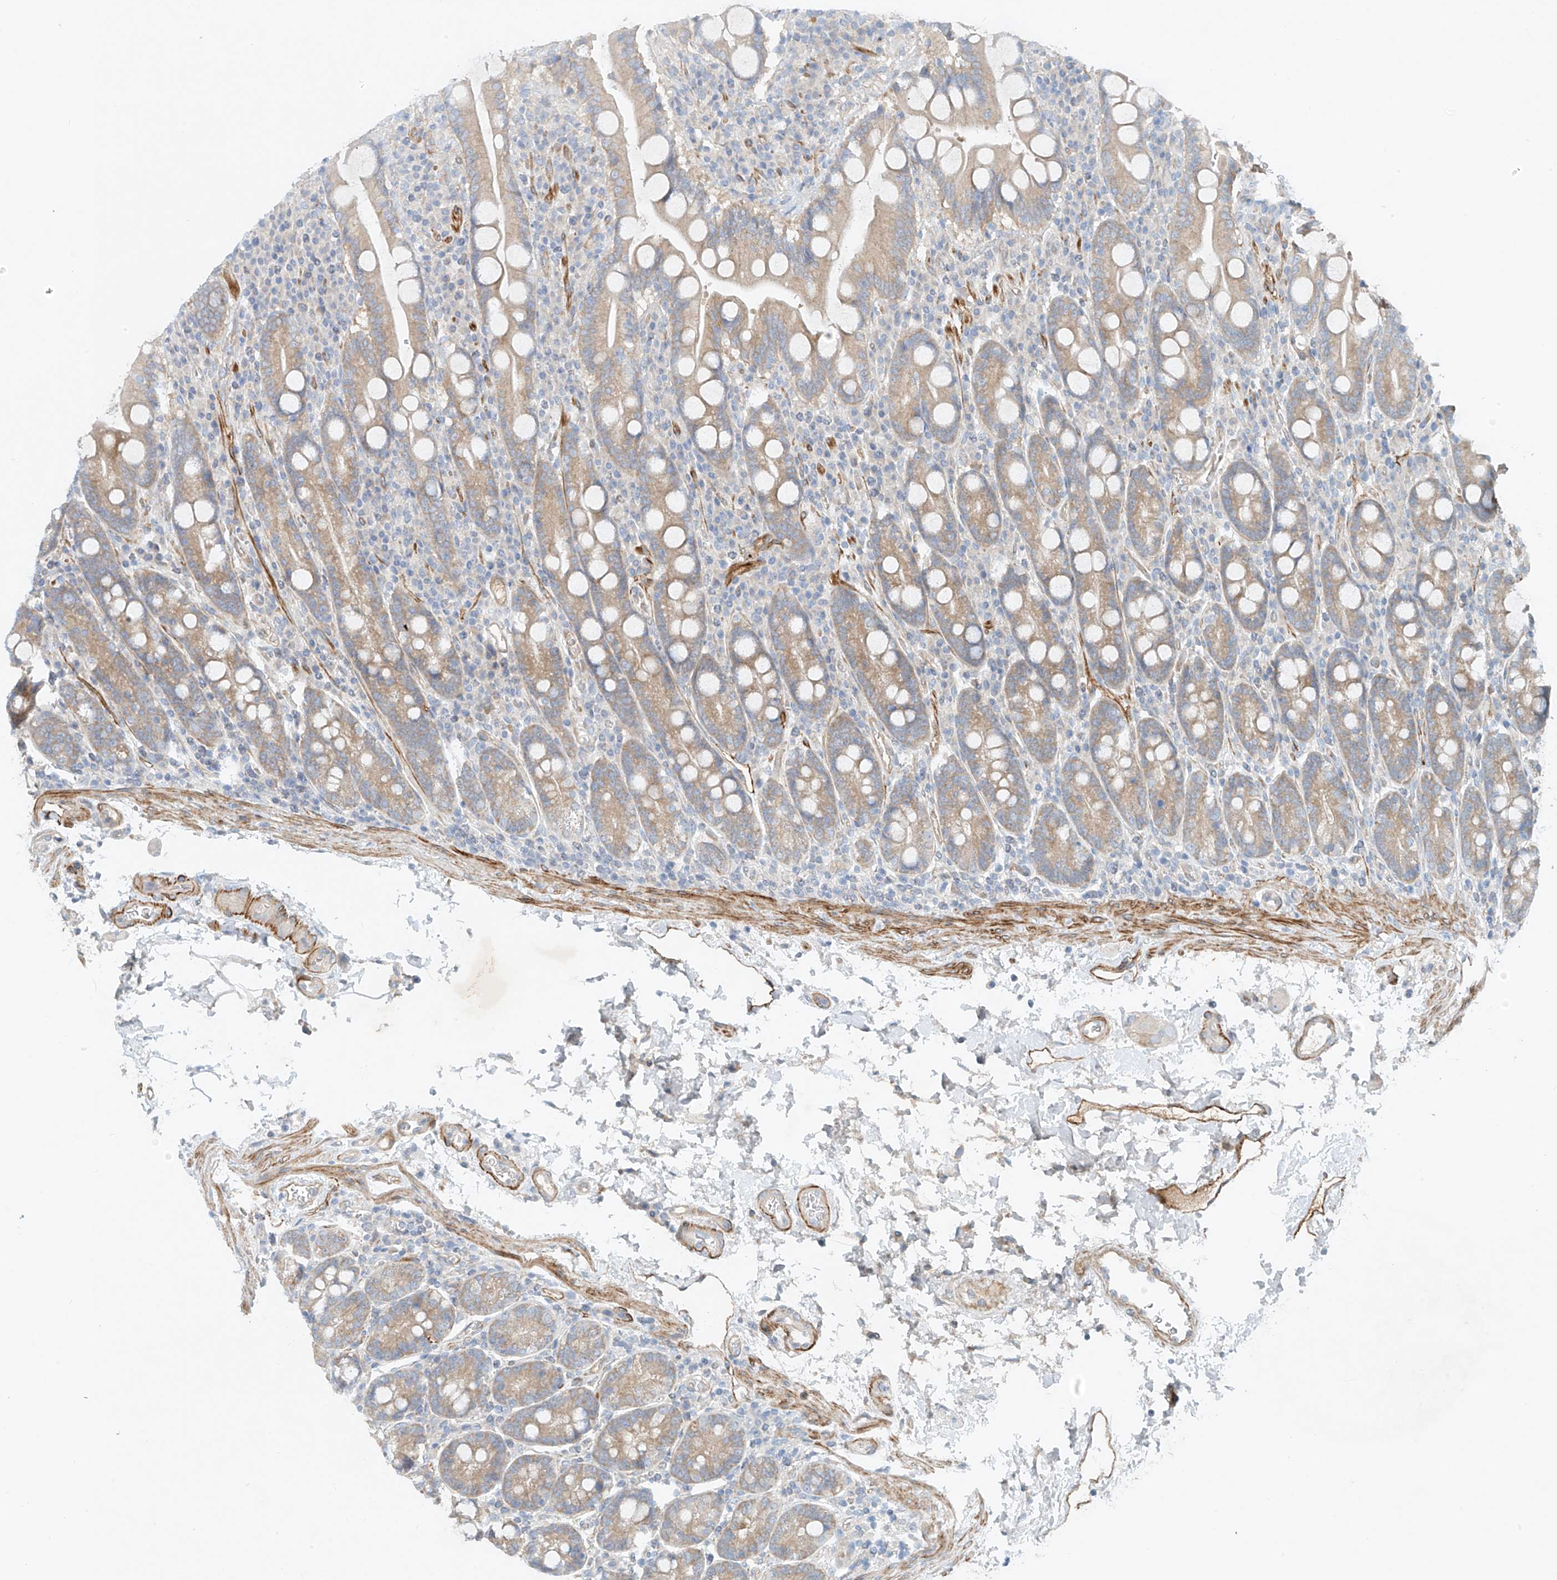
{"staining": {"intensity": "weak", "quantity": "25%-75%", "location": "cytoplasmic/membranous"}, "tissue": "duodenum", "cell_type": "Glandular cells", "image_type": "normal", "snomed": [{"axis": "morphology", "description": "Normal tissue, NOS"}, {"axis": "topography", "description": "Duodenum"}], "caption": "Immunohistochemistry image of benign duodenum: duodenum stained using immunohistochemistry demonstrates low levels of weak protein expression localized specifically in the cytoplasmic/membranous of glandular cells, appearing as a cytoplasmic/membranous brown color.", "gene": "ENSG00000266202", "patient": {"sex": "male", "age": 35}}